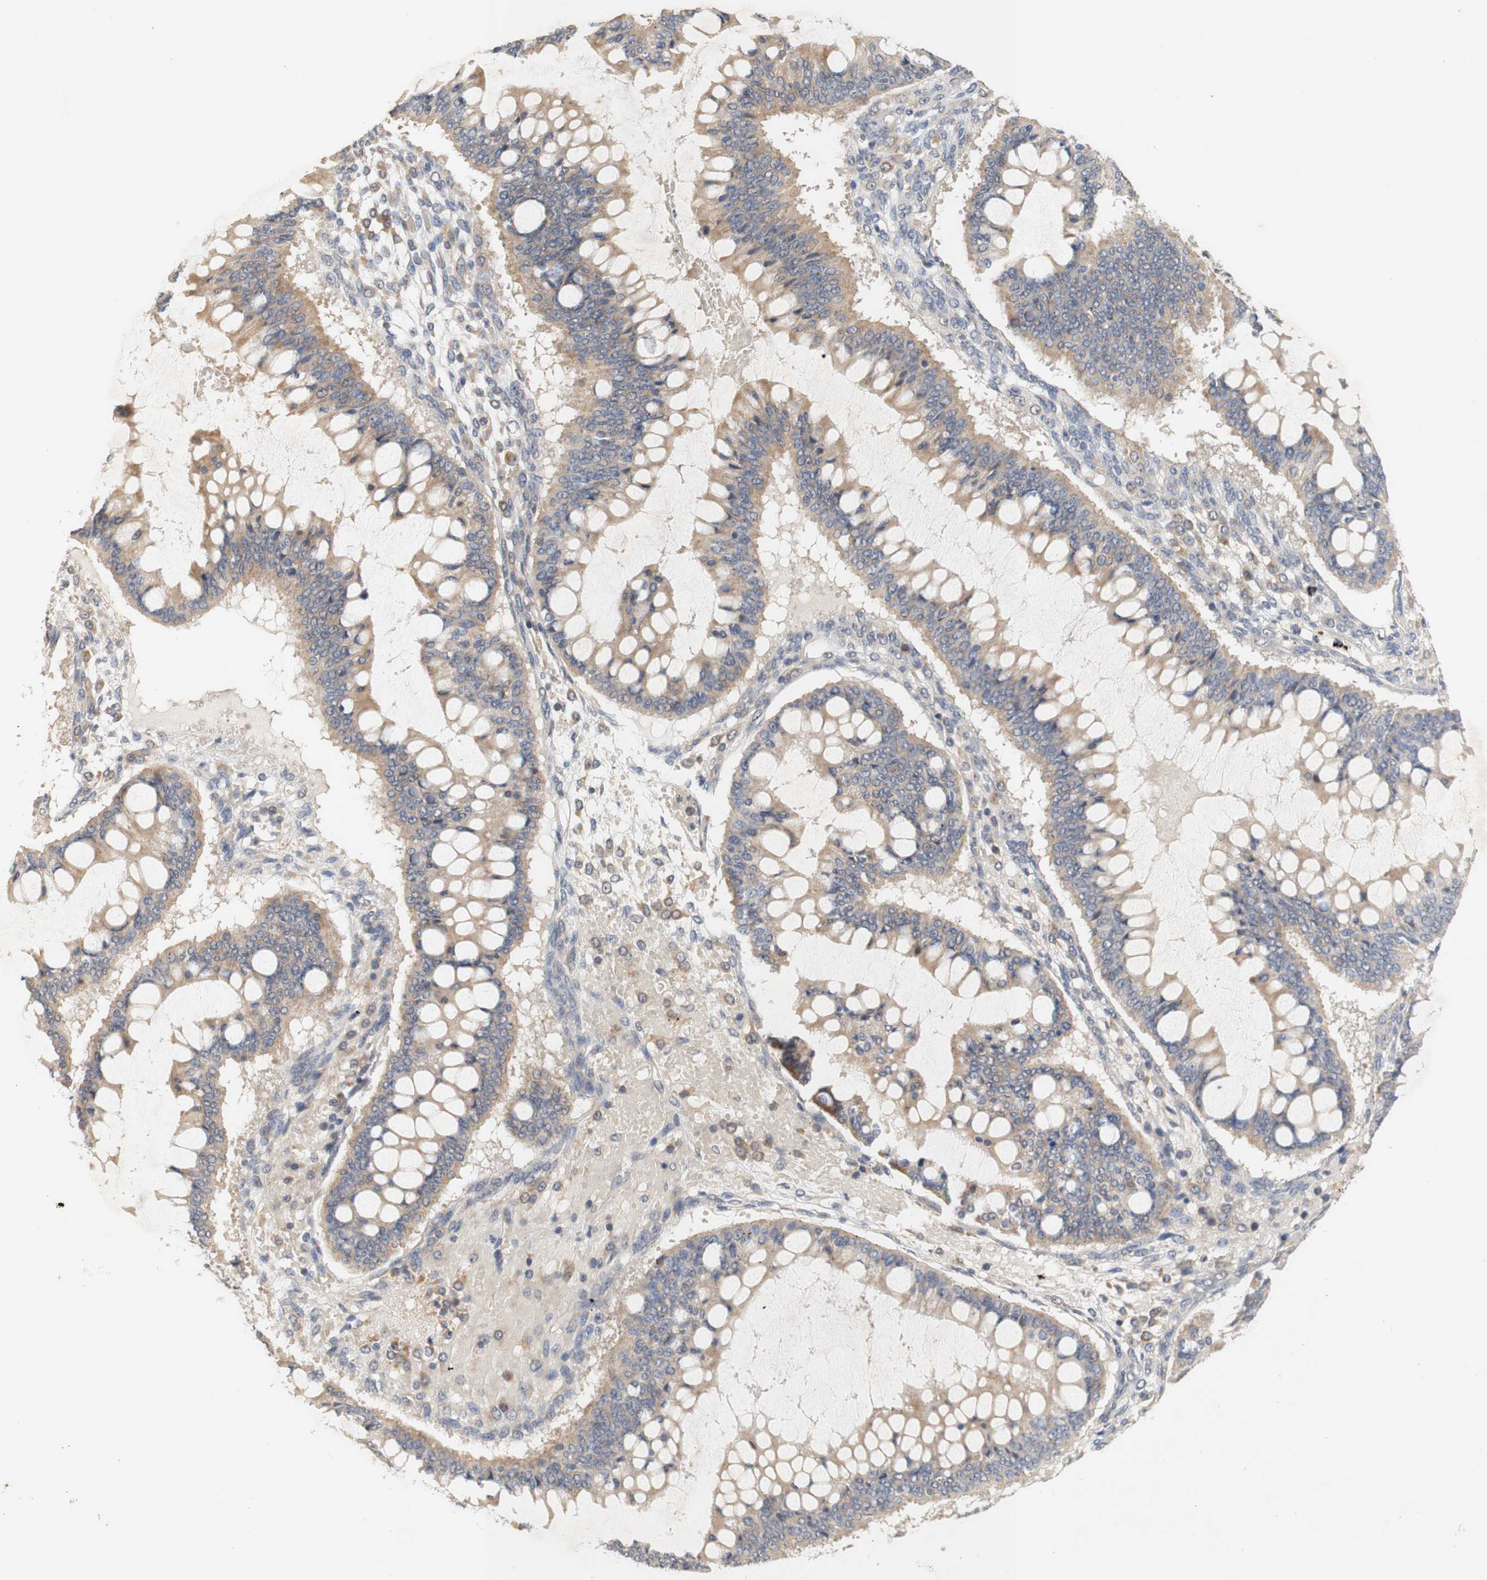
{"staining": {"intensity": "moderate", "quantity": ">75%", "location": "cytoplasmic/membranous"}, "tissue": "ovarian cancer", "cell_type": "Tumor cells", "image_type": "cancer", "snomed": [{"axis": "morphology", "description": "Cystadenocarcinoma, mucinous, NOS"}, {"axis": "topography", "description": "Ovary"}], "caption": "Protein staining displays moderate cytoplasmic/membranous staining in about >75% of tumor cells in ovarian mucinous cystadenocarcinoma.", "gene": "PIN1", "patient": {"sex": "female", "age": 73}}